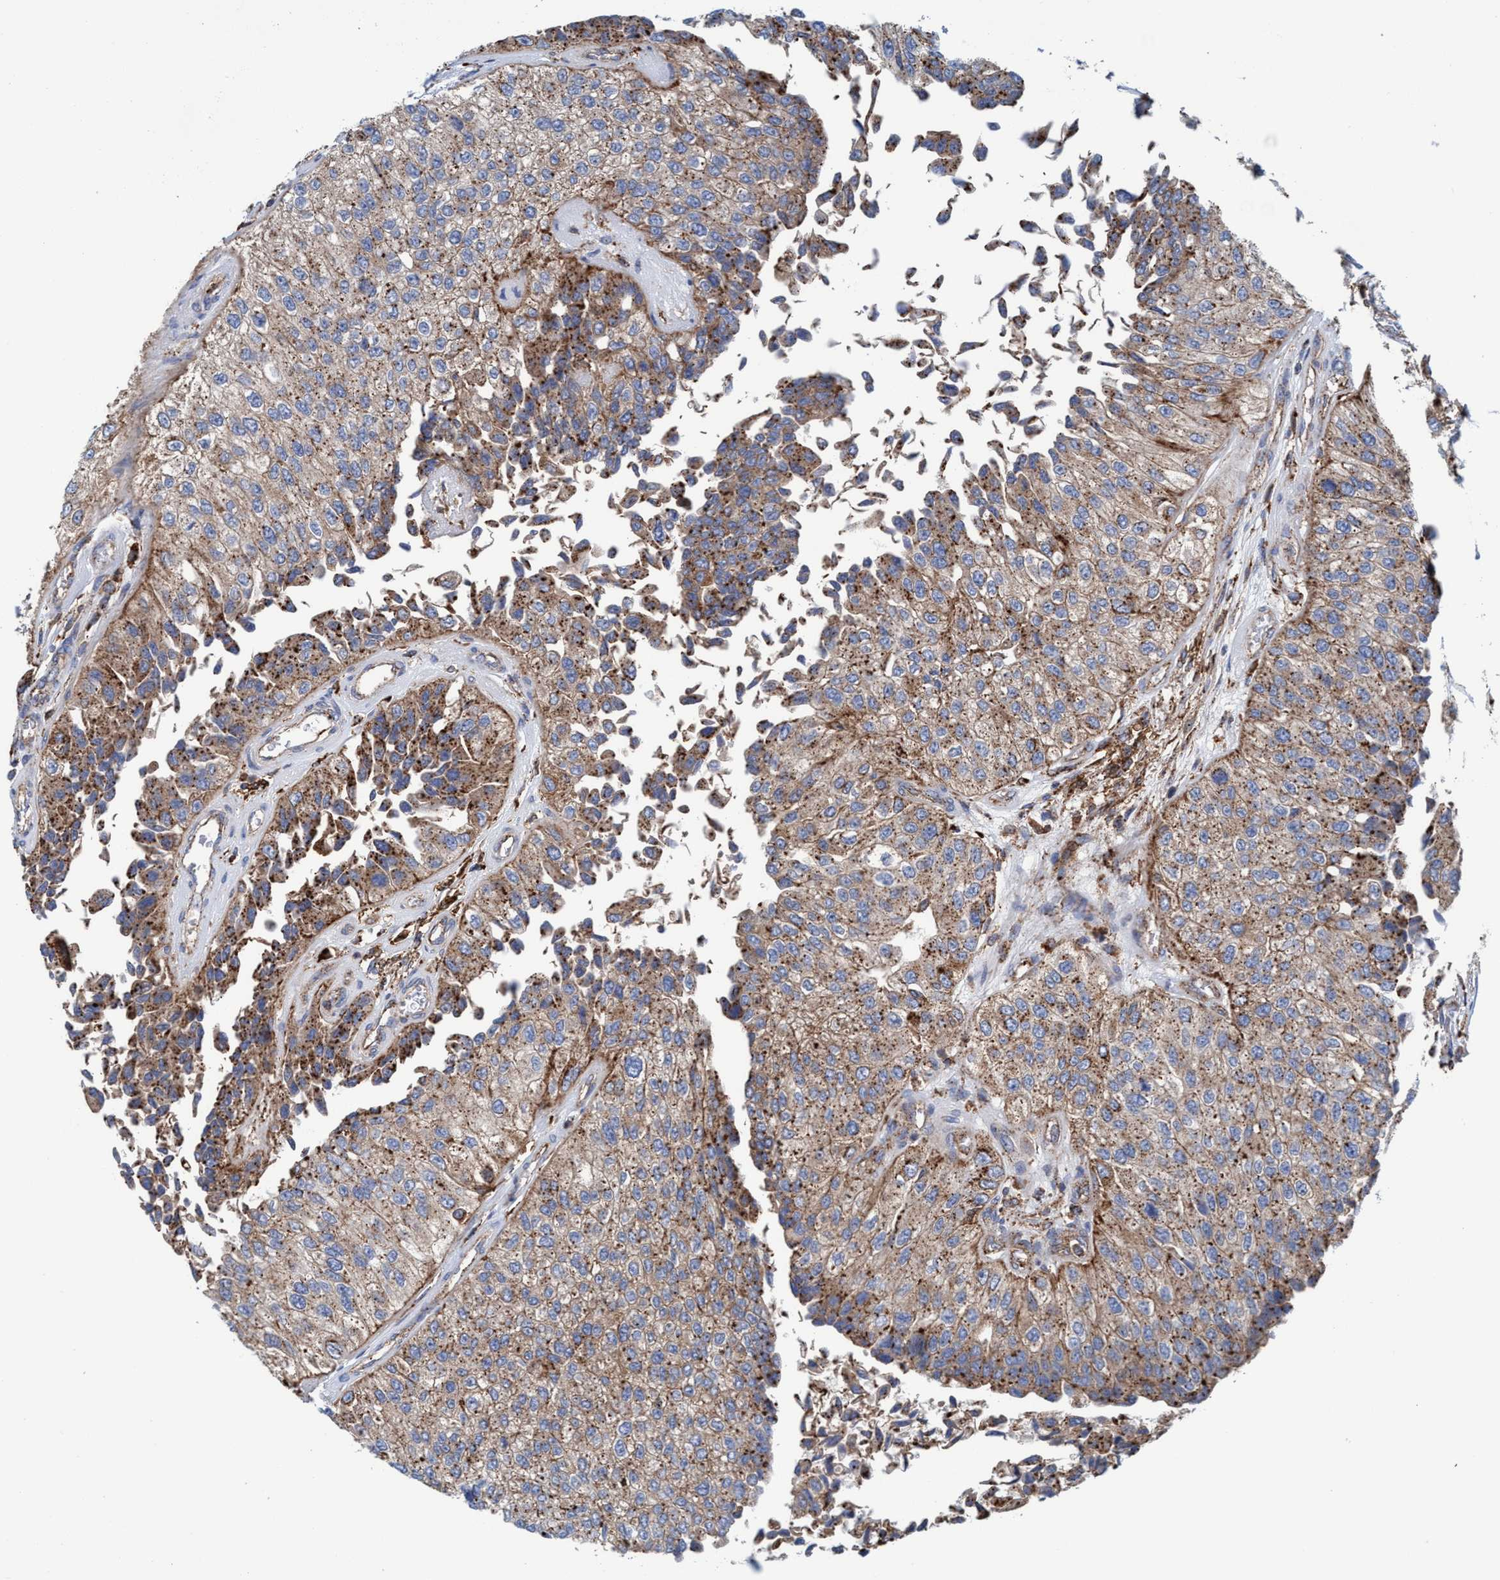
{"staining": {"intensity": "moderate", "quantity": ">75%", "location": "cytoplasmic/membranous"}, "tissue": "urothelial cancer", "cell_type": "Tumor cells", "image_type": "cancer", "snomed": [{"axis": "morphology", "description": "Urothelial carcinoma, High grade"}, {"axis": "topography", "description": "Kidney"}, {"axis": "topography", "description": "Urinary bladder"}], "caption": "Human high-grade urothelial carcinoma stained with a brown dye shows moderate cytoplasmic/membranous positive expression in approximately >75% of tumor cells.", "gene": "TRIM65", "patient": {"sex": "male", "age": 77}}